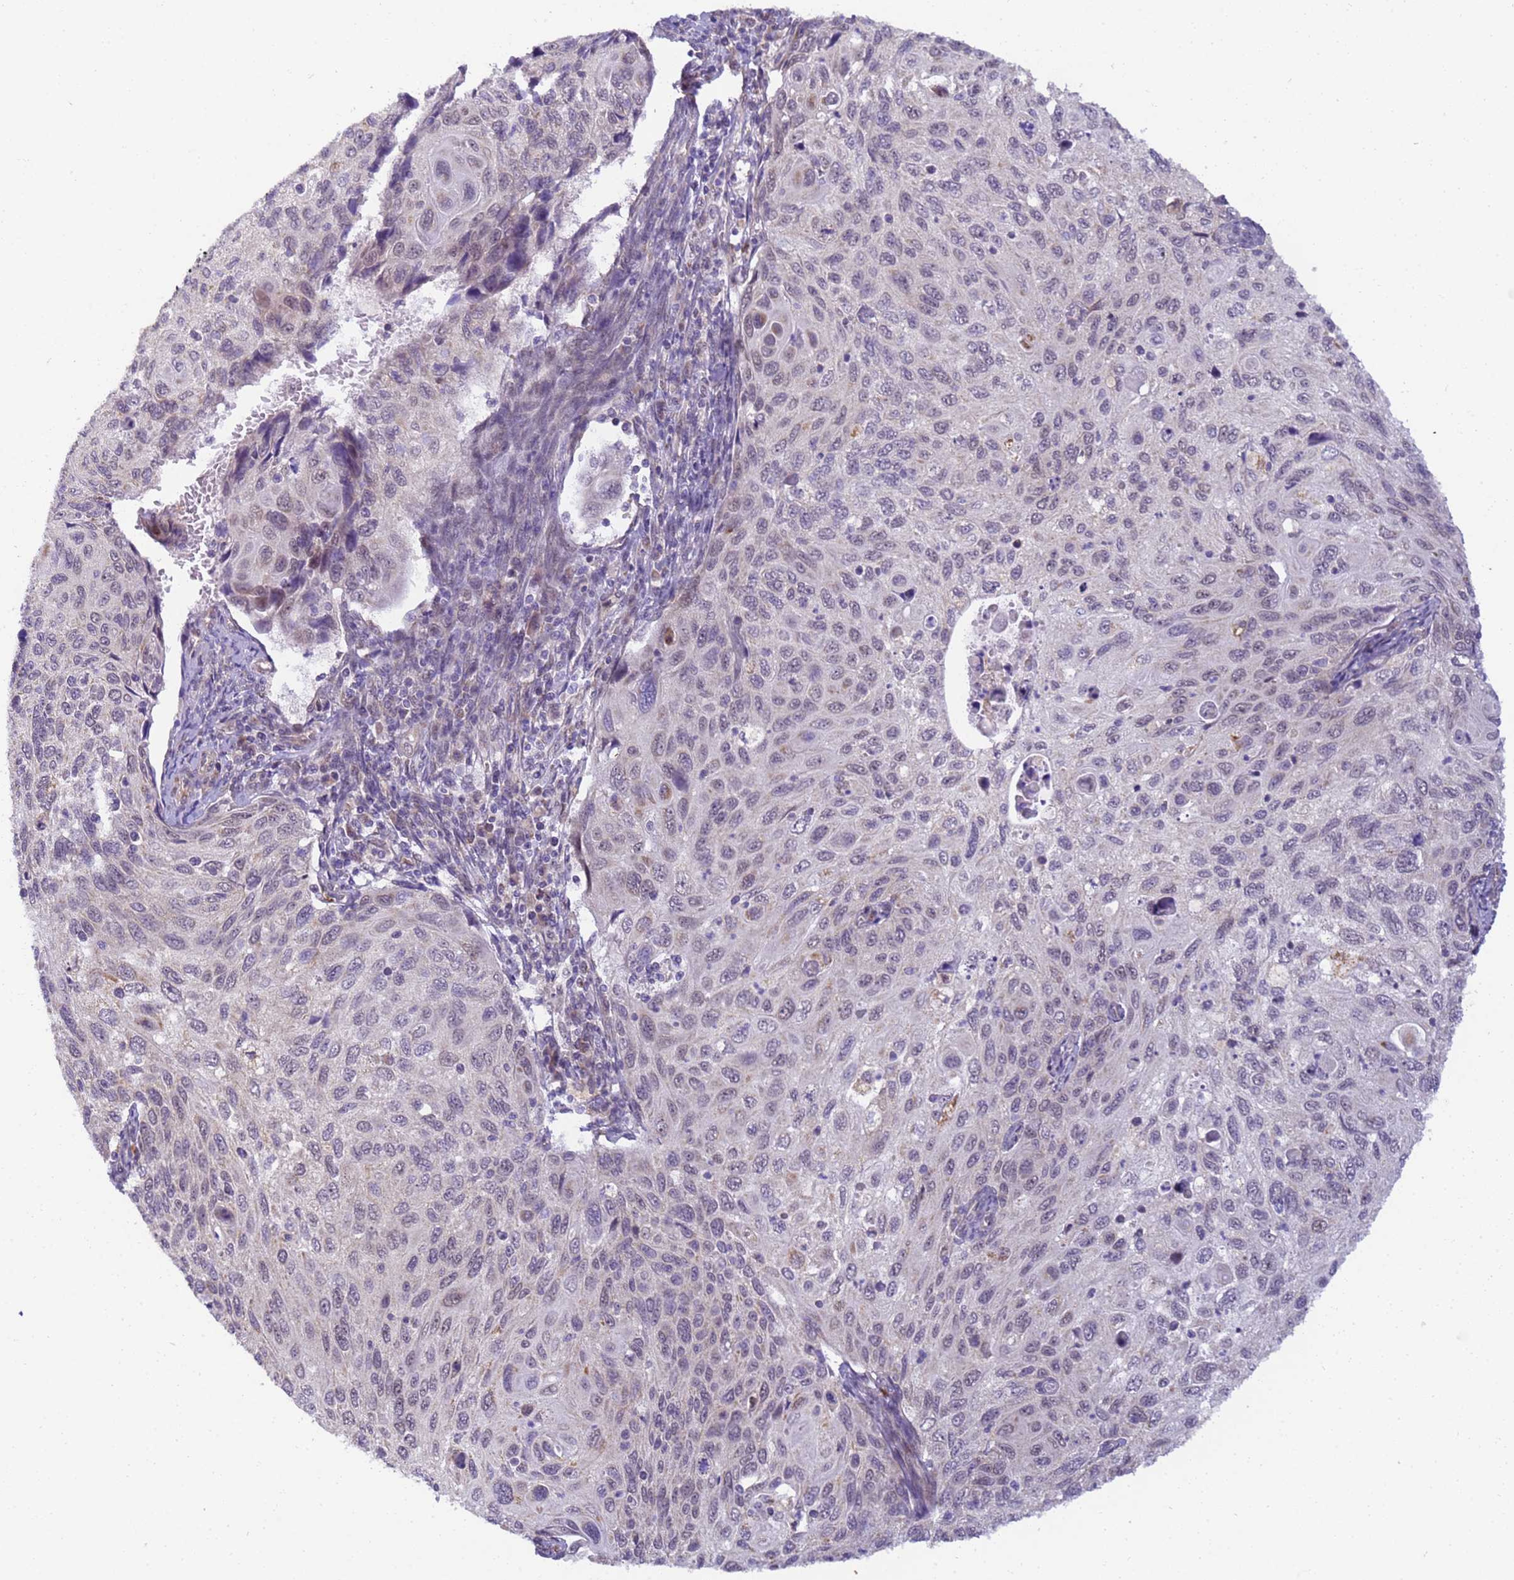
{"staining": {"intensity": "weak", "quantity": "<25%", "location": "nuclear"}, "tissue": "cervical cancer", "cell_type": "Tumor cells", "image_type": "cancer", "snomed": [{"axis": "morphology", "description": "Squamous cell carcinoma, NOS"}, {"axis": "topography", "description": "Cervix"}], "caption": "Immunohistochemical staining of human cervical squamous cell carcinoma exhibits no significant staining in tumor cells.", "gene": "RAPGEF3", "patient": {"sex": "female", "age": 70}}